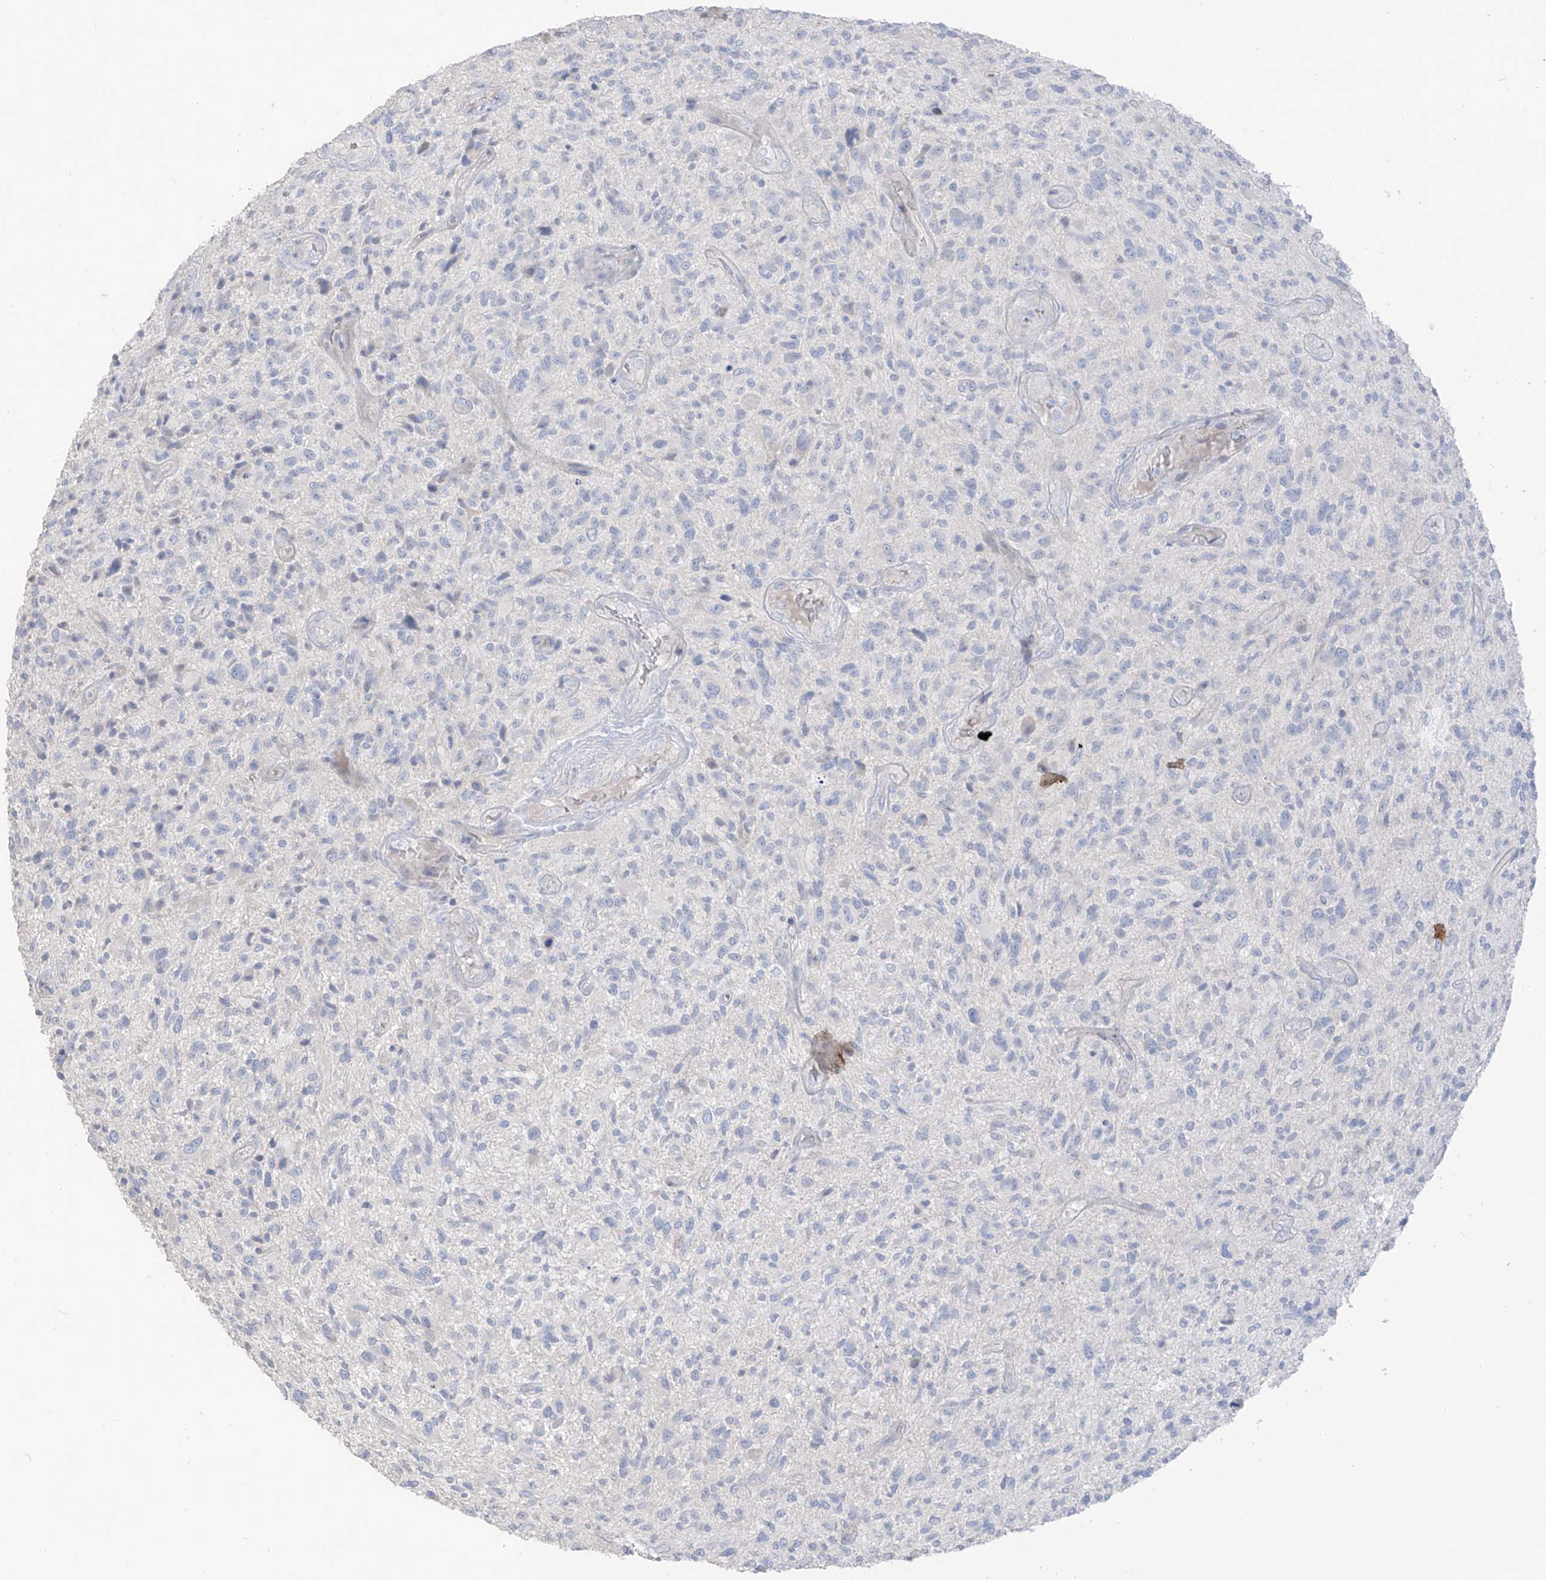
{"staining": {"intensity": "negative", "quantity": "none", "location": "none"}, "tissue": "glioma", "cell_type": "Tumor cells", "image_type": "cancer", "snomed": [{"axis": "morphology", "description": "Glioma, malignant, High grade"}, {"axis": "topography", "description": "Brain"}], "caption": "Immunohistochemistry of human malignant glioma (high-grade) displays no staining in tumor cells.", "gene": "ASPRV1", "patient": {"sex": "male", "age": 47}}